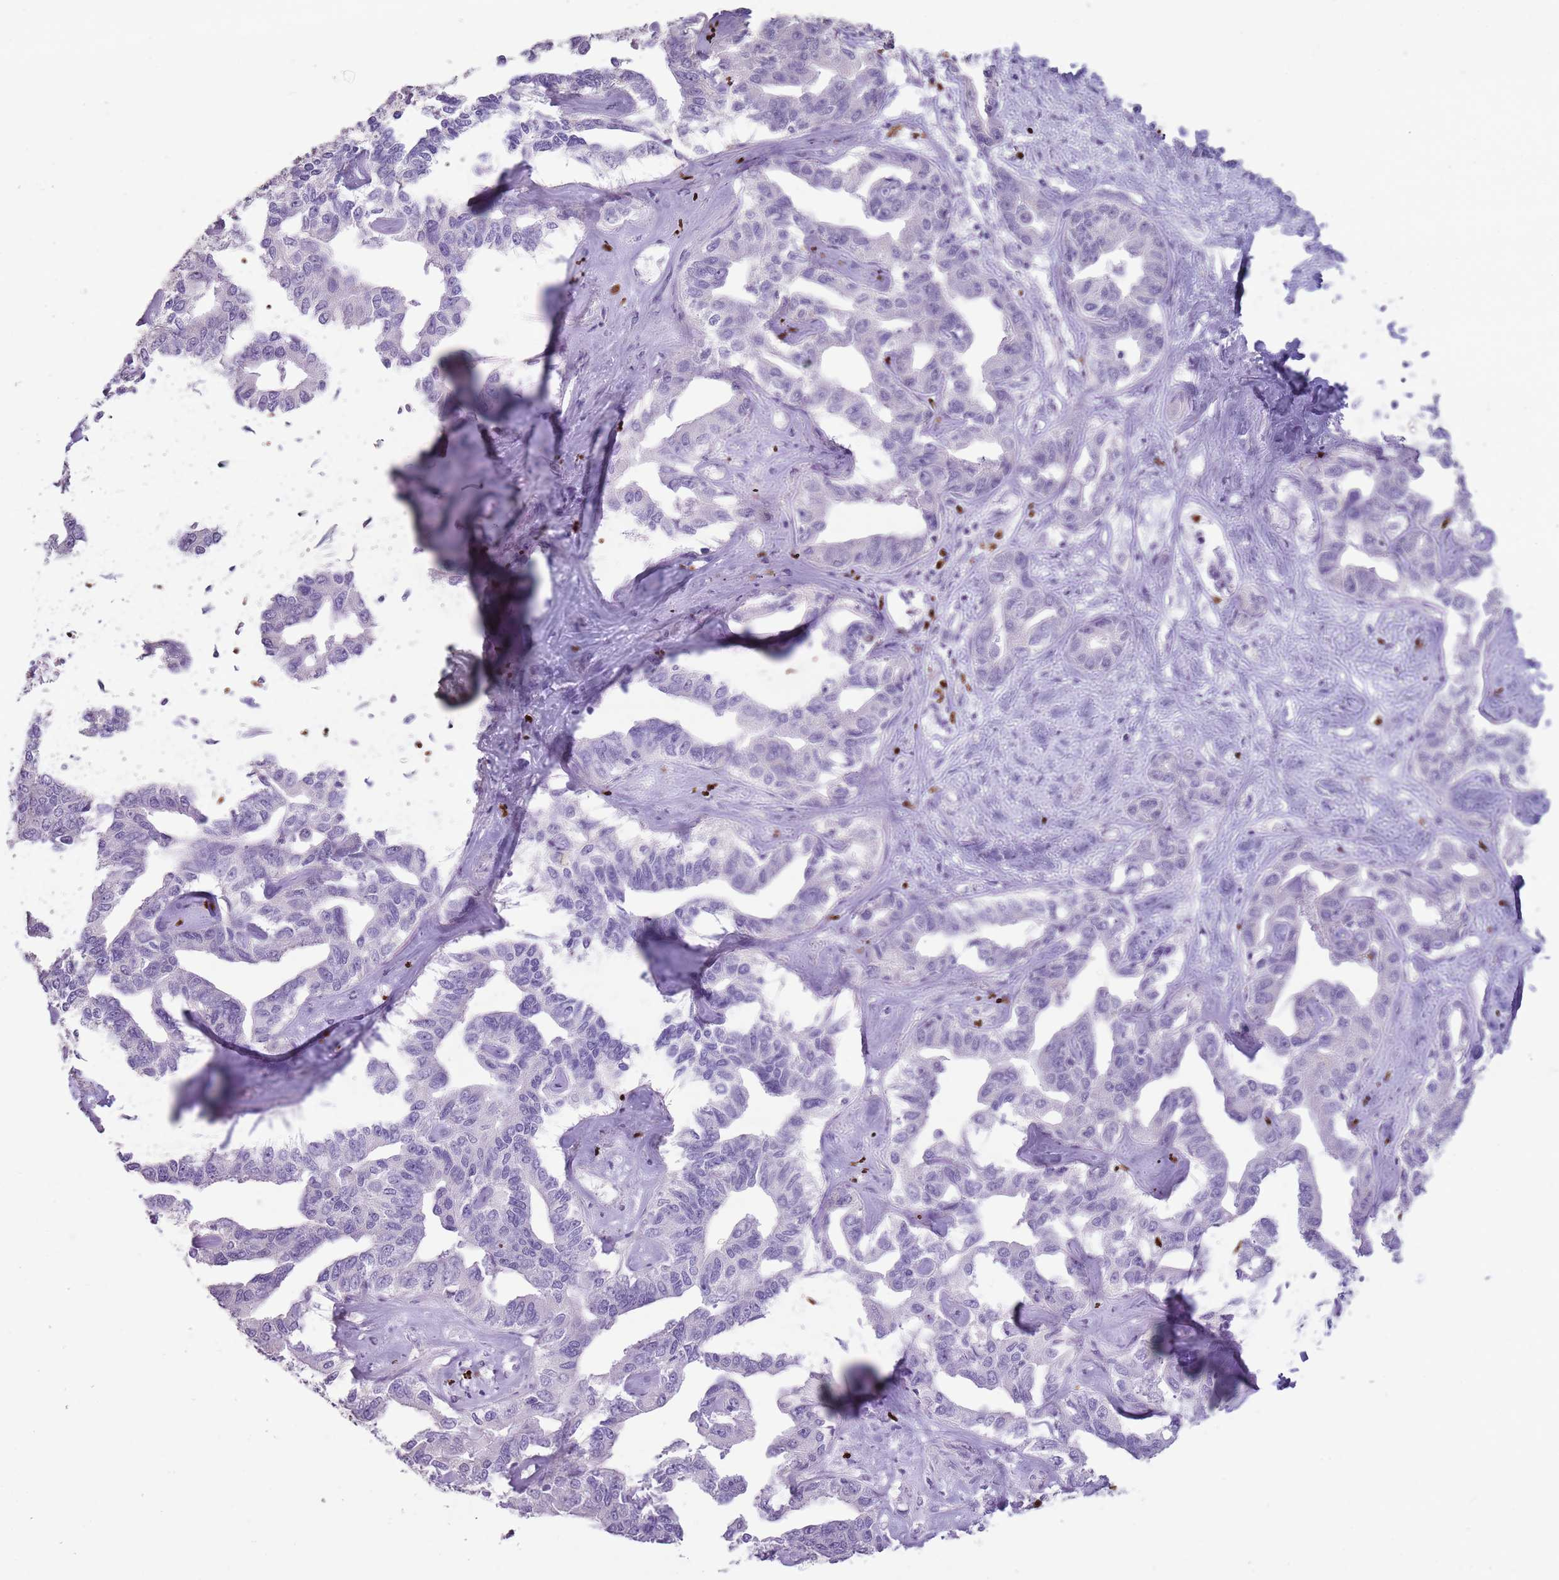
{"staining": {"intensity": "negative", "quantity": "none", "location": "none"}, "tissue": "liver cancer", "cell_type": "Tumor cells", "image_type": "cancer", "snomed": [{"axis": "morphology", "description": "Cholangiocarcinoma"}, {"axis": "topography", "description": "Liver"}], "caption": "High power microscopy histopathology image of an immunohistochemistry (IHC) micrograph of cholangiocarcinoma (liver), revealing no significant expression in tumor cells.", "gene": "CELF6", "patient": {"sex": "male", "age": 59}}